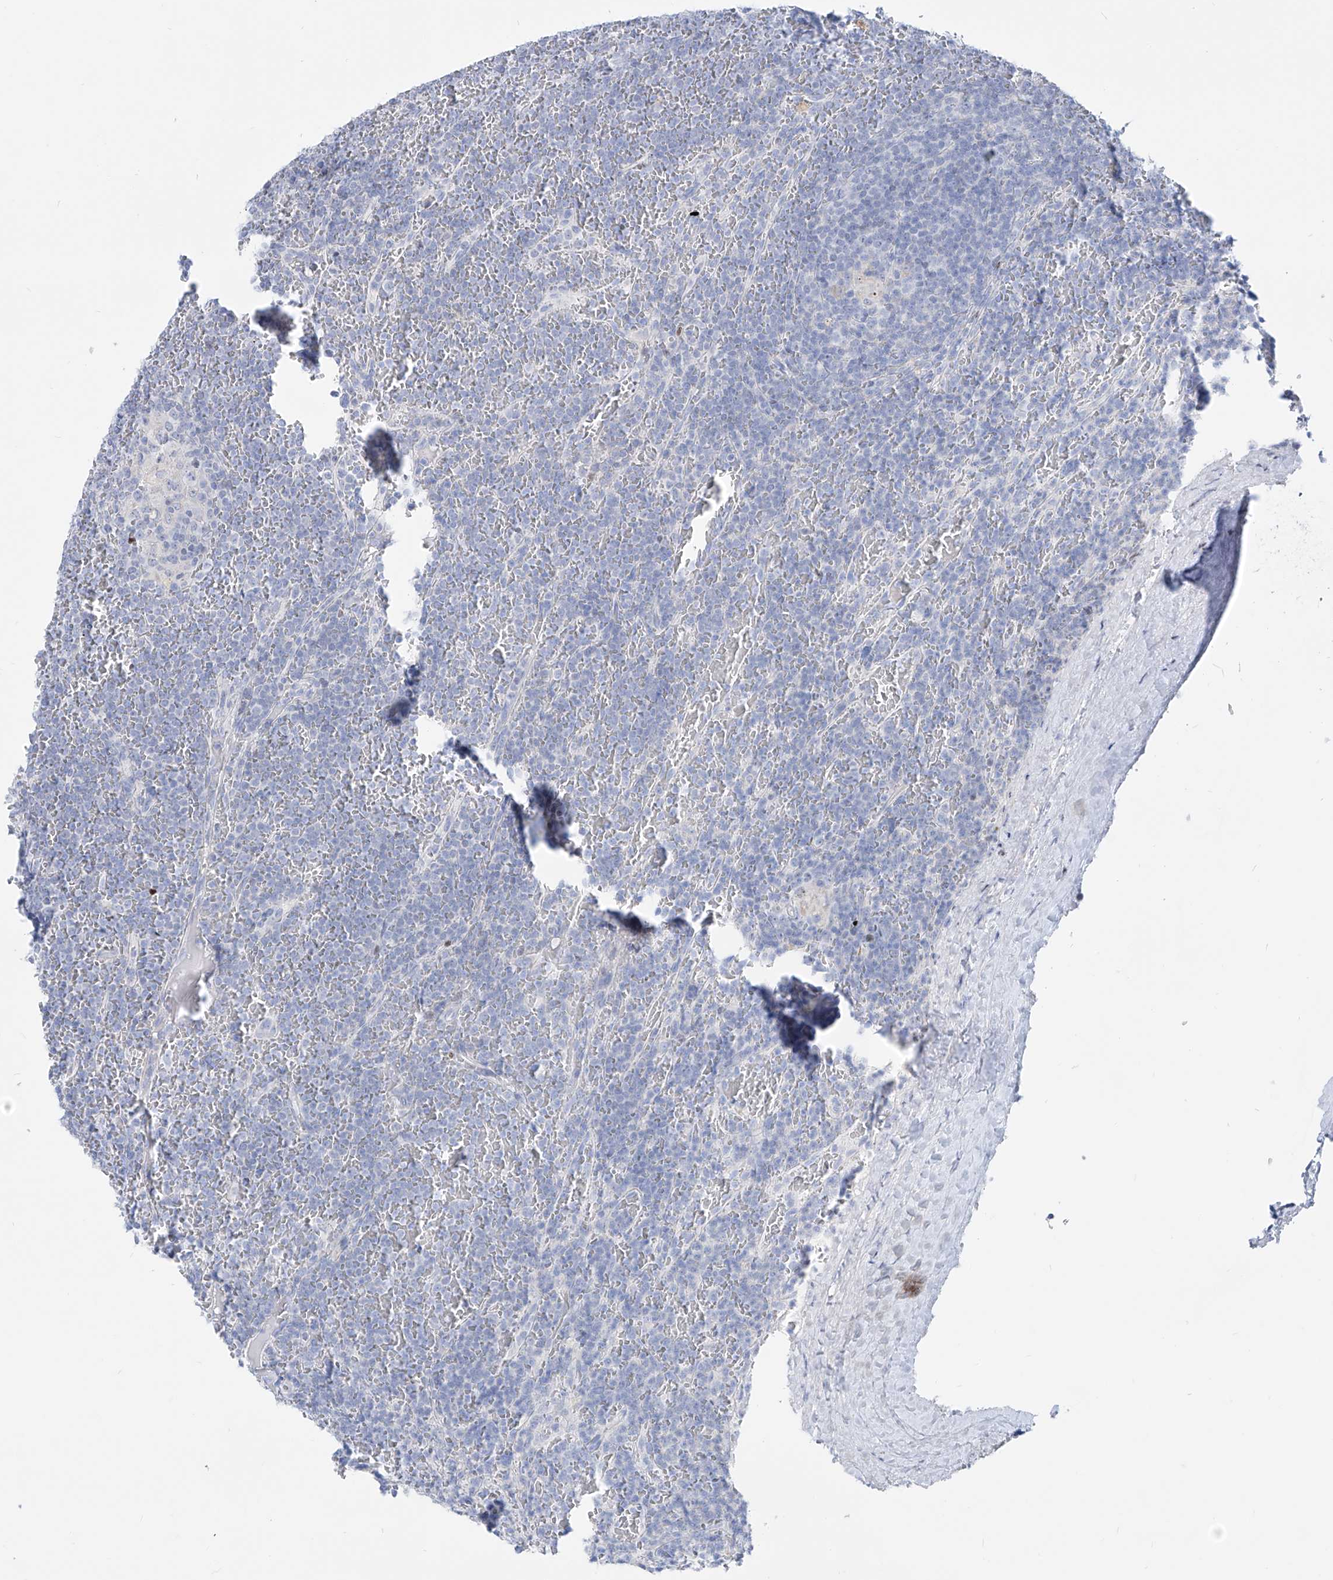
{"staining": {"intensity": "negative", "quantity": "none", "location": "none"}, "tissue": "lymphoma", "cell_type": "Tumor cells", "image_type": "cancer", "snomed": [{"axis": "morphology", "description": "Malignant lymphoma, non-Hodgkin's type, Low grade"}, {"axis": "topography", "description": "Spleen"}], "caption": "Immunohistochemical staining of low-grade malignant lymphoma, non-Hodgkin's type exhibits no significant expression in tumor cells.", "gene": "FRS3", "patient": {"sex": "female", "age": 19}}